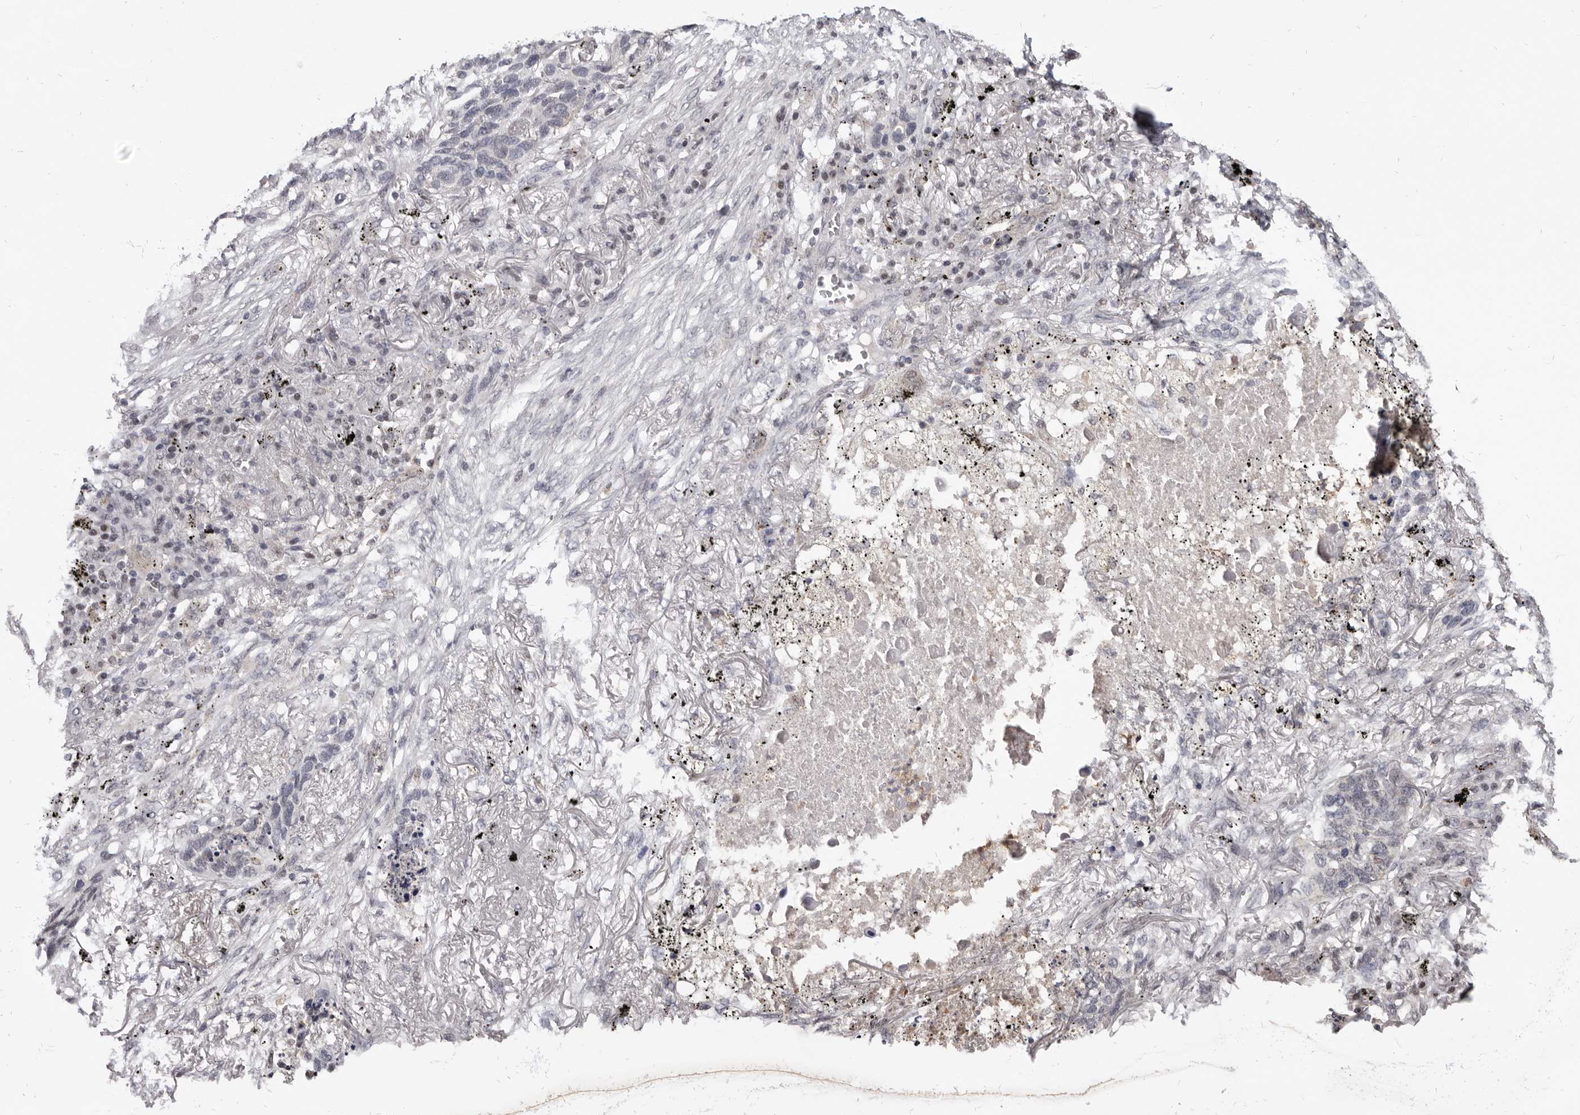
{"staining": {"intensity": "negative", "quantity": "none", "location": "none"}, "tissue": "lung cancer", "cell_type": "Tumor cells", "image_type": "cancer", "snomed": [{"axis": "morphology", "description": "Squamous cell carcinoma, NOS"}, {"axis": "topography", "description": "Lung"}], "caption": "A histopathology image of human lung squamous cell carcinoma is negative for staining in tumor cells.", "gene": "CGN", "patient": {"sex": "female", "age": 63}}